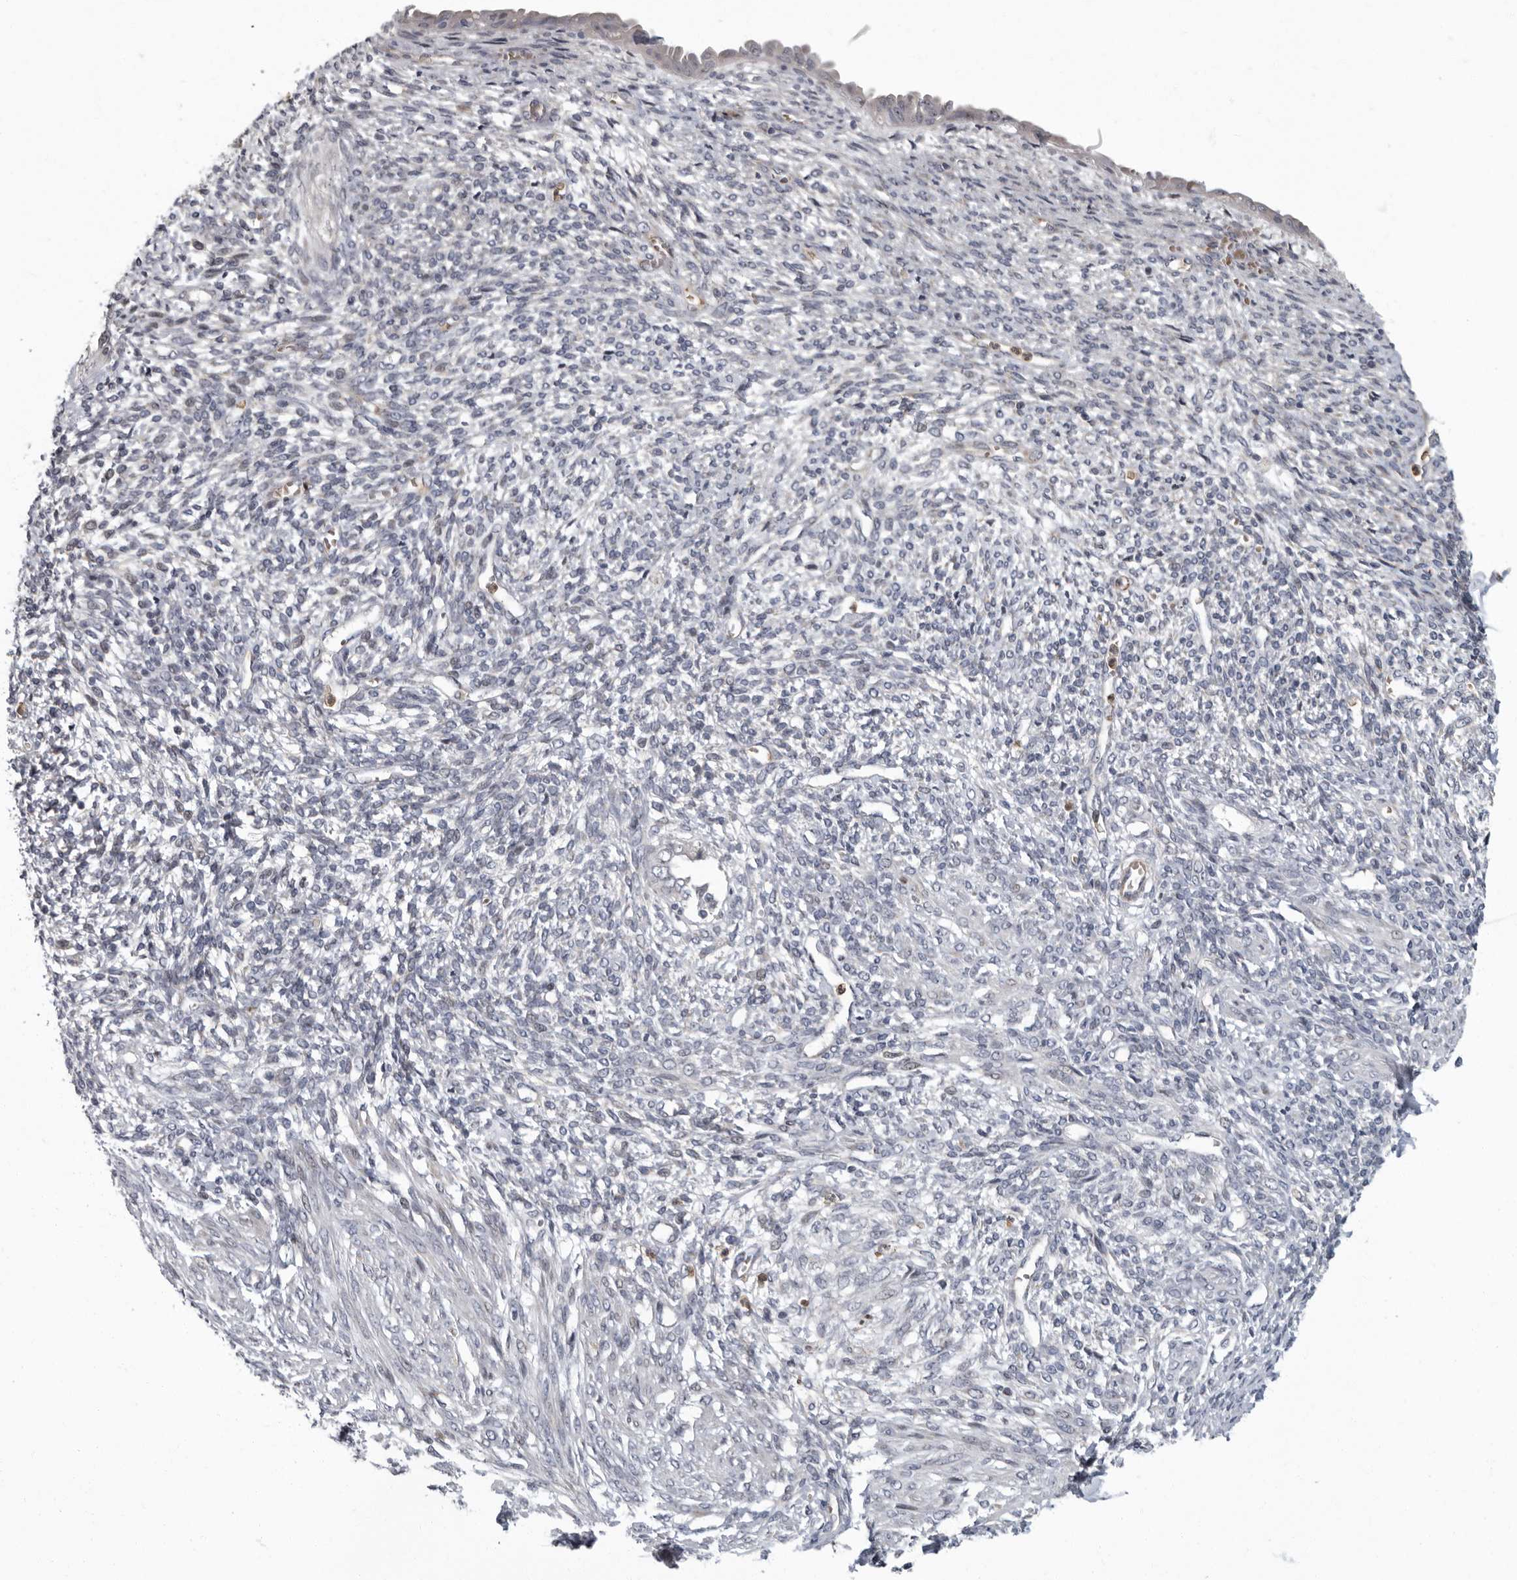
{"staining": {"intensity": "negative", "quantity": "none", "location": "none"}, "tissue": "endometrium", "cell_type": "Cells in endometrial stroma", "image_type": "normal", "snomed": [{"axis": "morphology", "description": "Normal tissue, NOS"}, {"axis": "topography", "description": "Endometrium"}], "caption": "Protein analysis of unremarkable endometrium displays no significant staining in cells in endometrial stroma.", "gene": "PDCD11", "patient": {"sex": "female", "age": 66}}